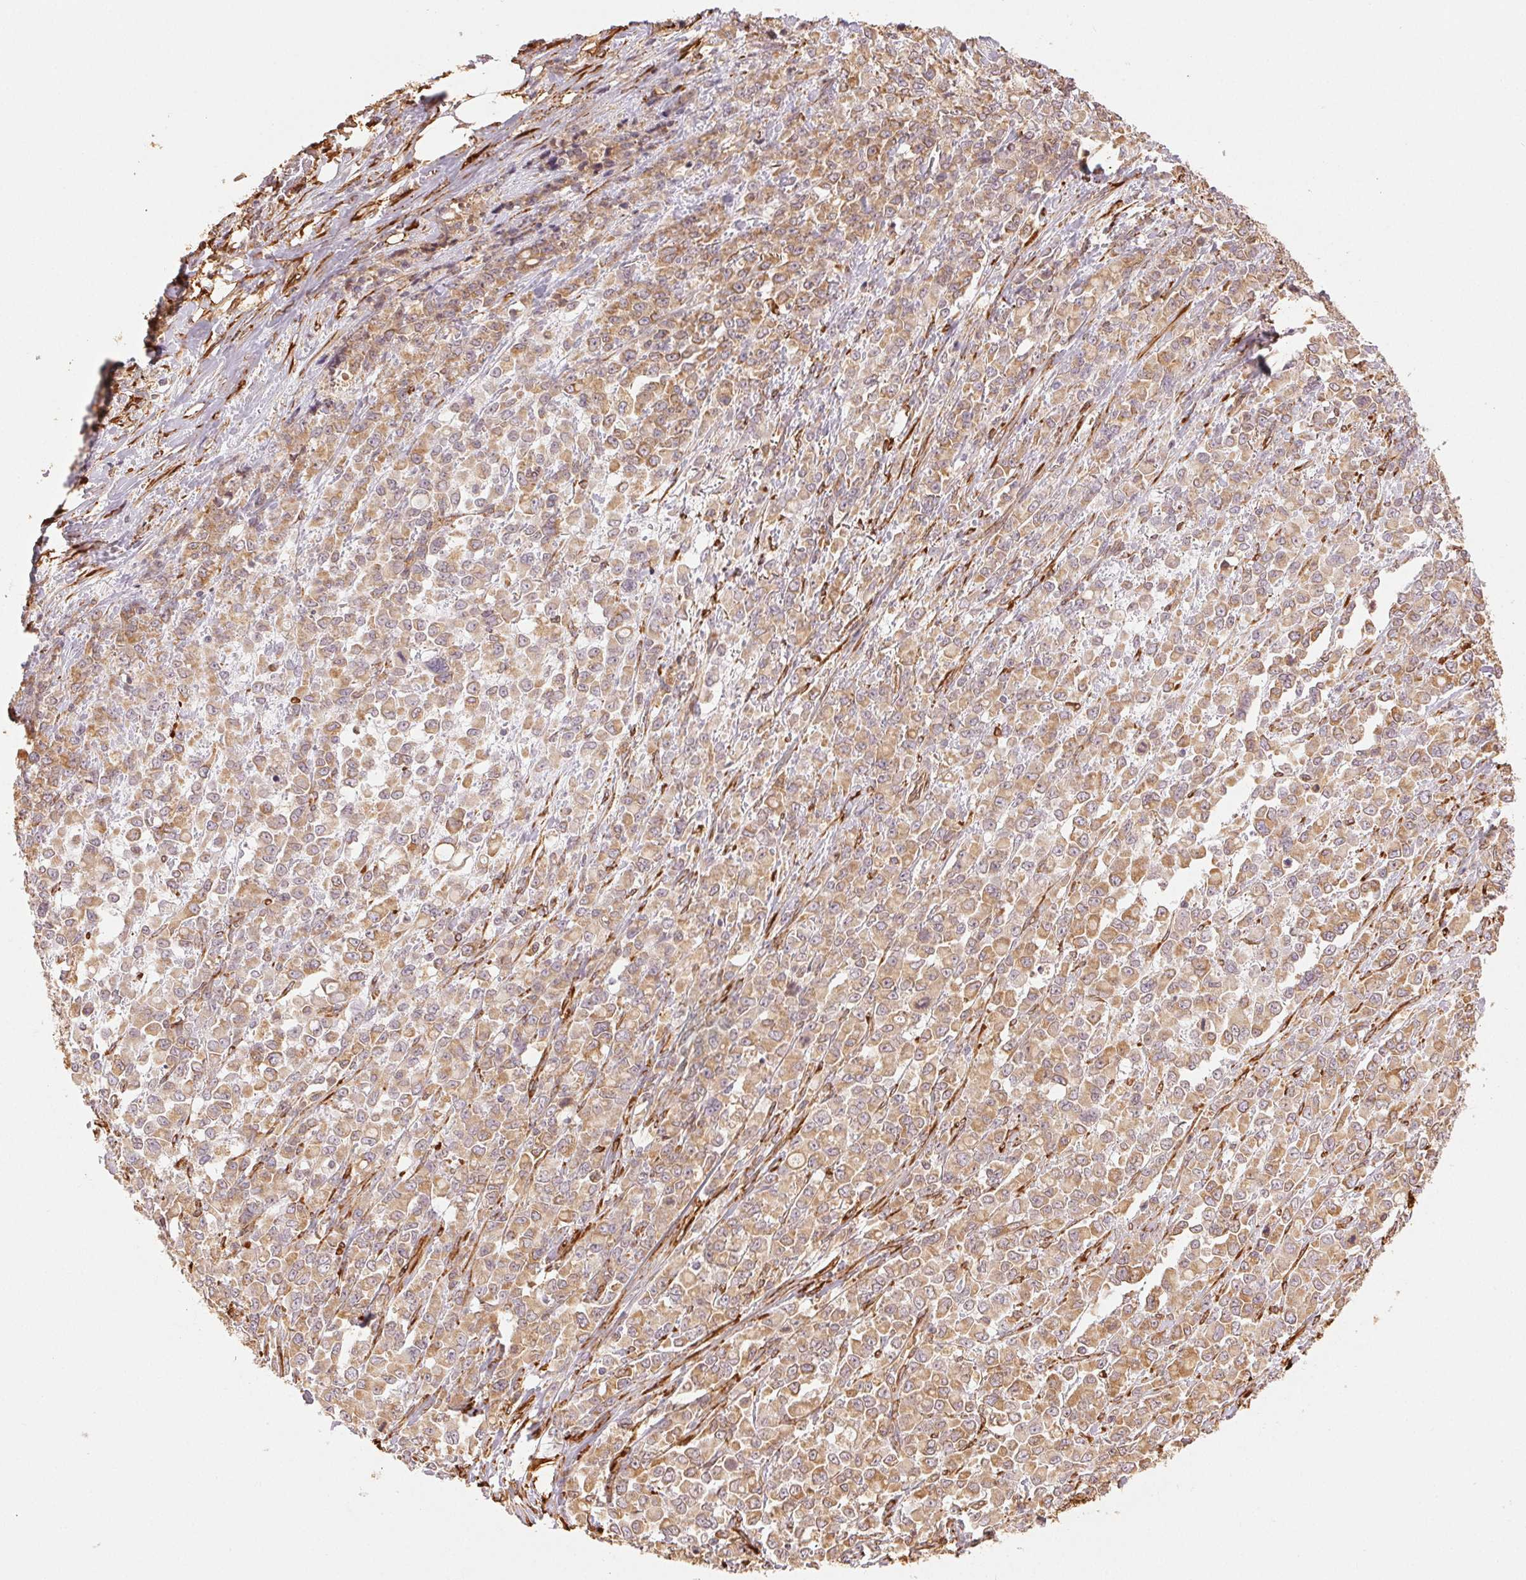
{"staining": {"intensity": "weak", "quantity": ">75%", "location": "cytoplasmic/membranous"}, "tissue": "stomach cancer", "cell_type": "Tumor cells", "image_type": "cancer", "snomed": [{"axis": "morphology", "description": "Adenocarcinoma, NOS"}, {"axis": "topography", "description": "Stomach"}], "caption": "Human adenocarcinoma (stomach) stained with a brown dye displays weak cytoplasmic/membranous positive staining in approximately >75% of tumor cells.", "gene": "RCN3", "patient": {"sex": "female", "age": 76}}